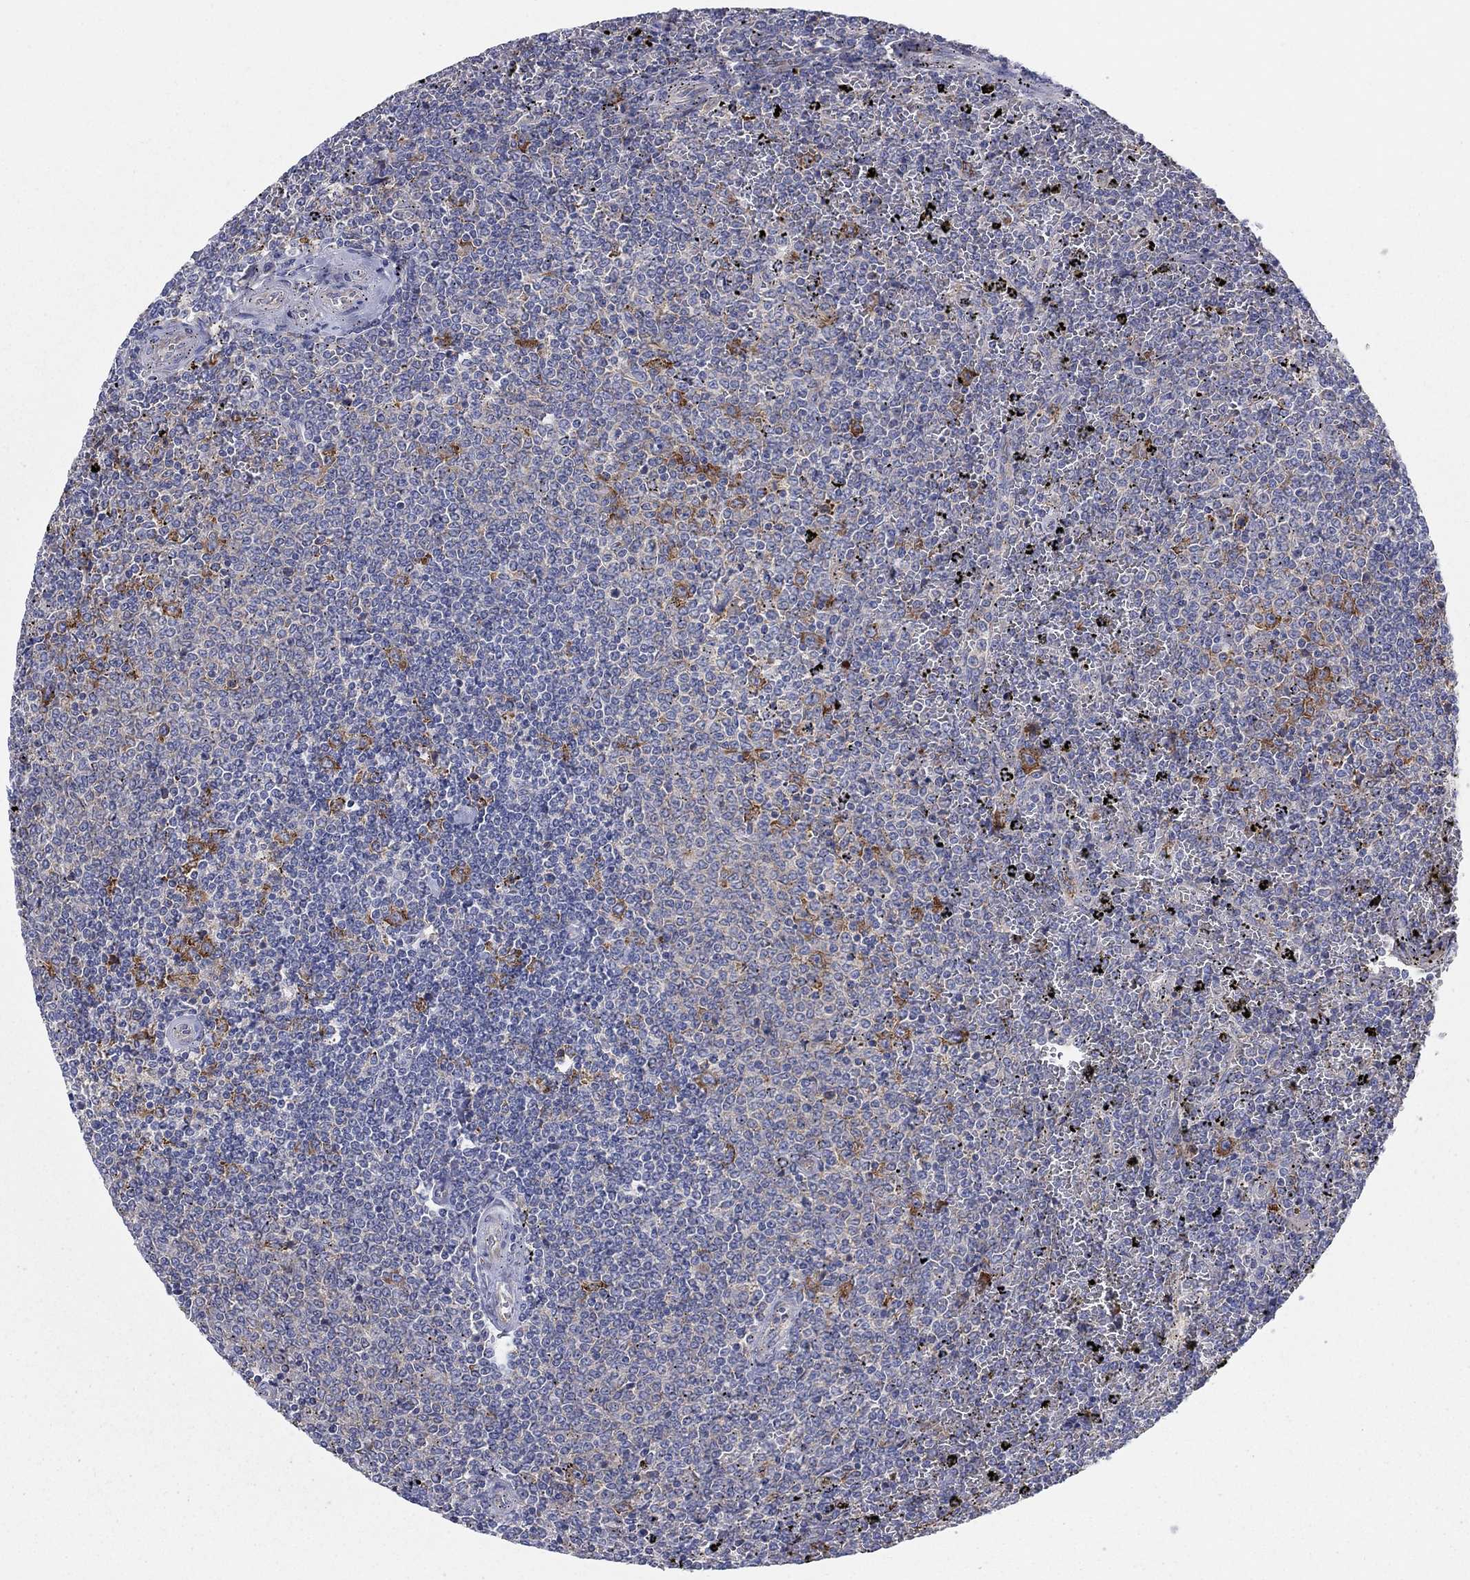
{"staining": {"intensity": "negative", "quantity": "none", "location": "none"}, "tissue": "lymphoma", "cell_type": "Tumor cells", "image_type": "cancer", "snomed": [{"axis": "morphology", "description": "Malignant lymphoma, non-Hodgkin's type, Low grade"}, {"axis": "topography", "description": "Spleen"}], "caption": "An image of human lymphoma is negative for staining in tumor cells.", "gene": "TMEM59", "patient": {"sex": "female", "age": 77}}